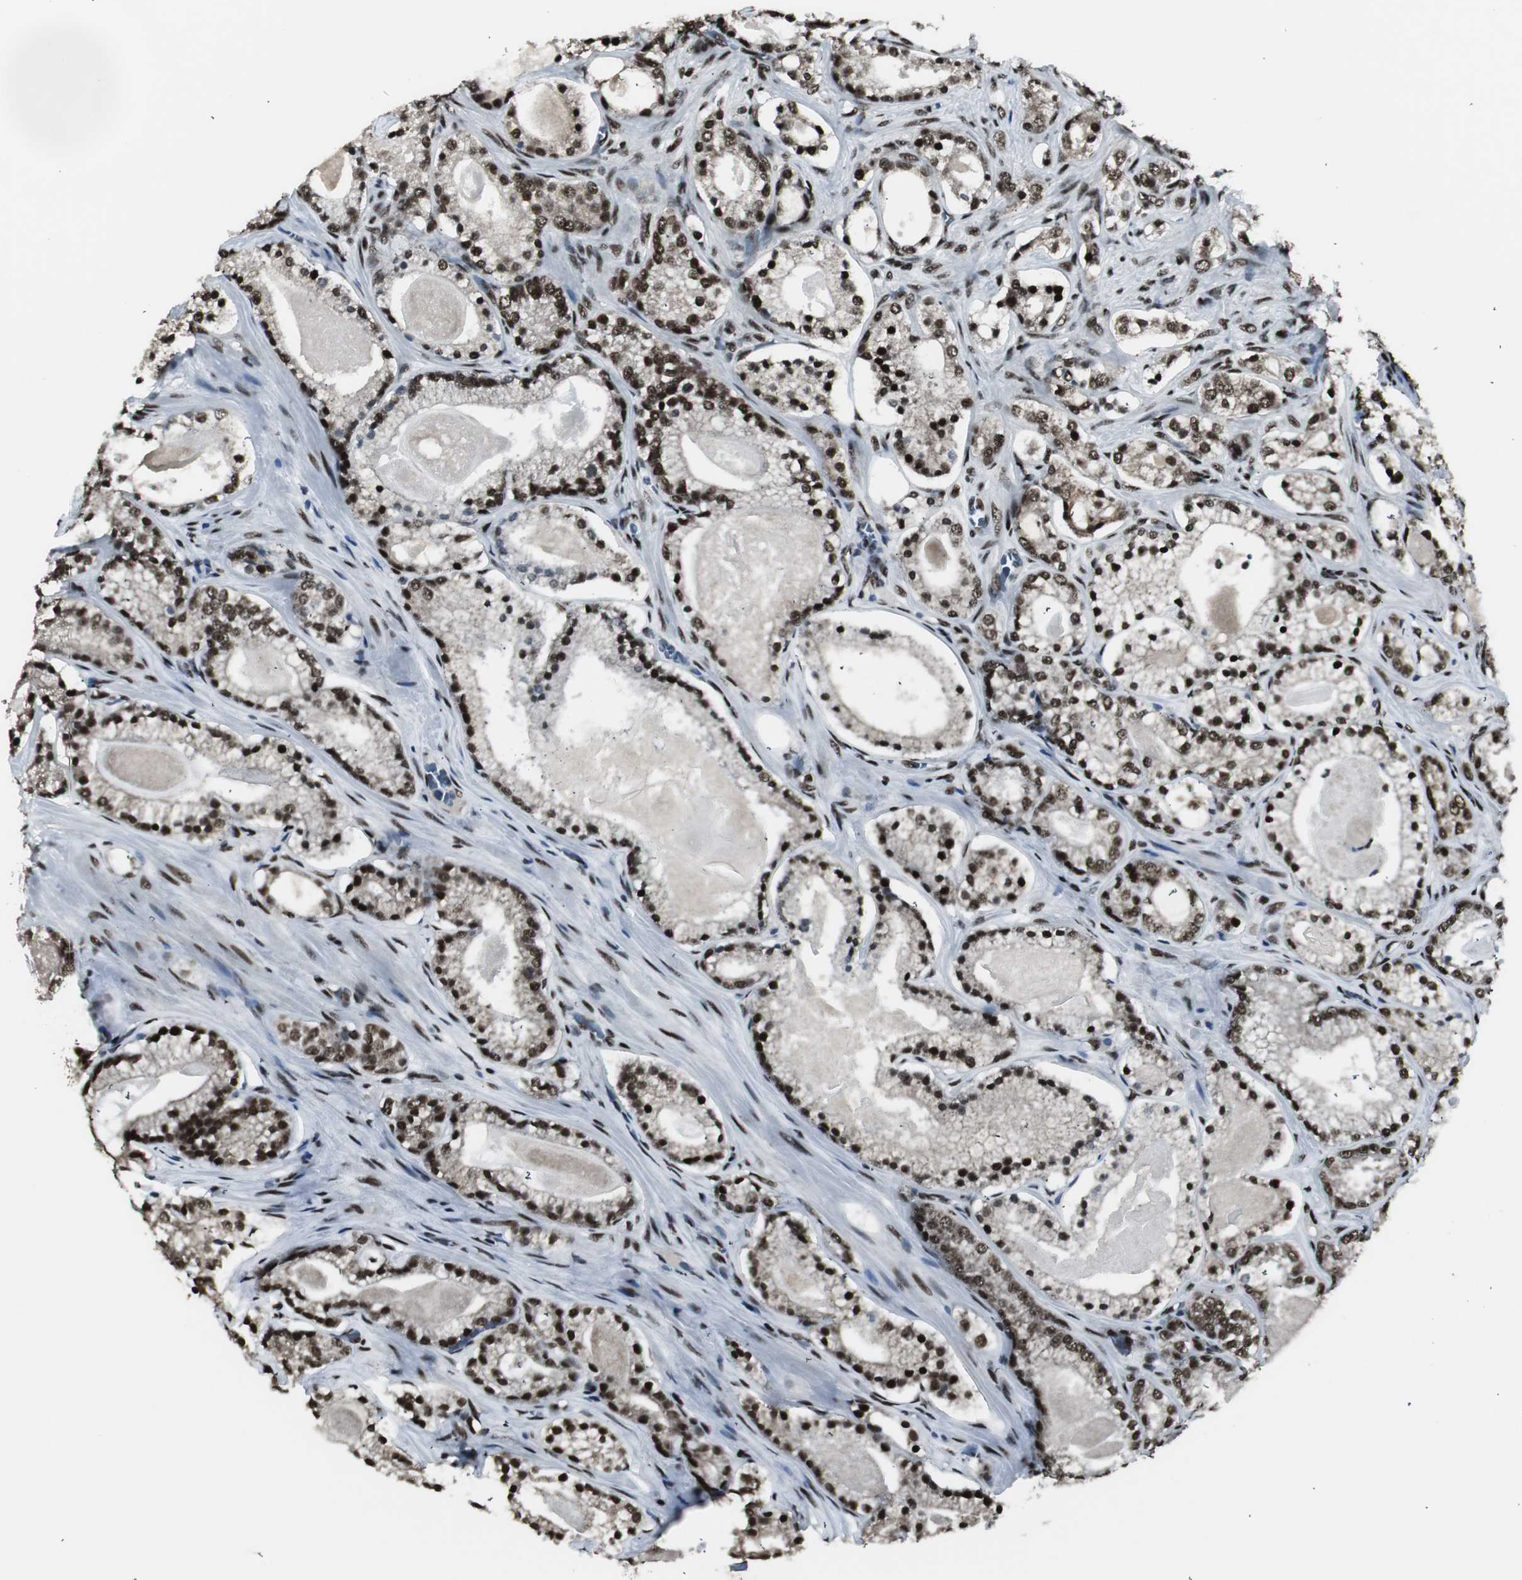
{"staining": {"intensity": "strong", "quantity": ">75%", "location": "nuclear"}, "tissue": "prostate cancer", "cell_type": "Tumor cells", "image_type": "cancer", "snomed": [{"axis": "morphology", "description": "Adenocarcinoma, Low grade"}, {"axis": "topography", "description": "Prostate"}], "caption": "Prostate low-grade adenocarcinoma stained for a protein (brown) displays strong nuclear positive staining in about >75% of tumor cells.", "gene": "PARN", "patient": {"sex": "male", "age": 59}}